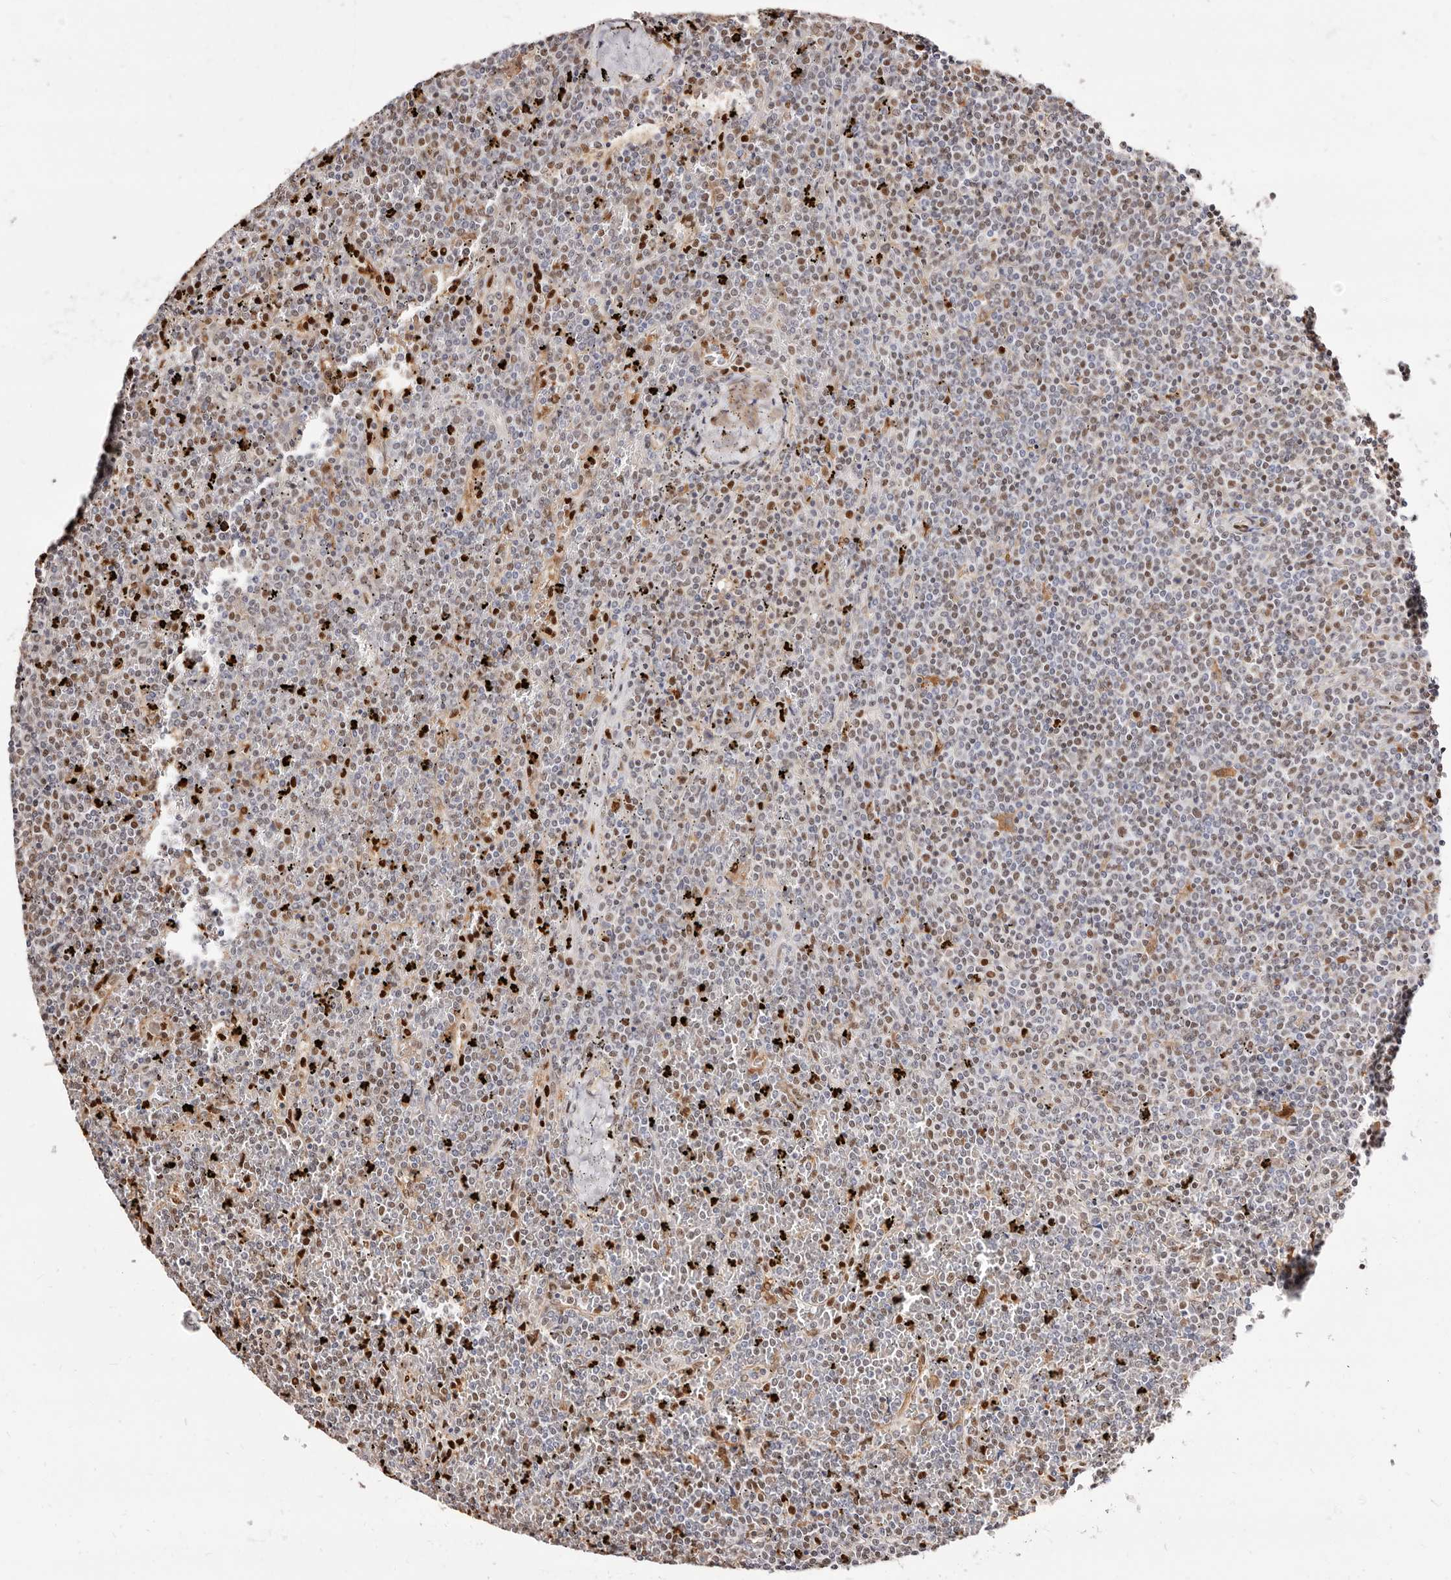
{"staining": {"intensity": "moderate", "quantity": "25%-75%", "location": "nuclear"}, "tissue": "lymphoma", "cell_type": "Tumor cells", "image_type": "cancer", "snomed": [{"axis": "morphology", "description": "Malignant lymphoma, non-Hodgkin's type, Low grade"}, {"axis": "topography", "description": "Spleen"}], "caption": "Moderate nuclear staining is appreciated in about 25%-75% of tumor cells in malignant lymphoma, non-Hodgkin's type (low-grade).", "gene": "TKT", "patient": {"sex": "female", "age": 19}}